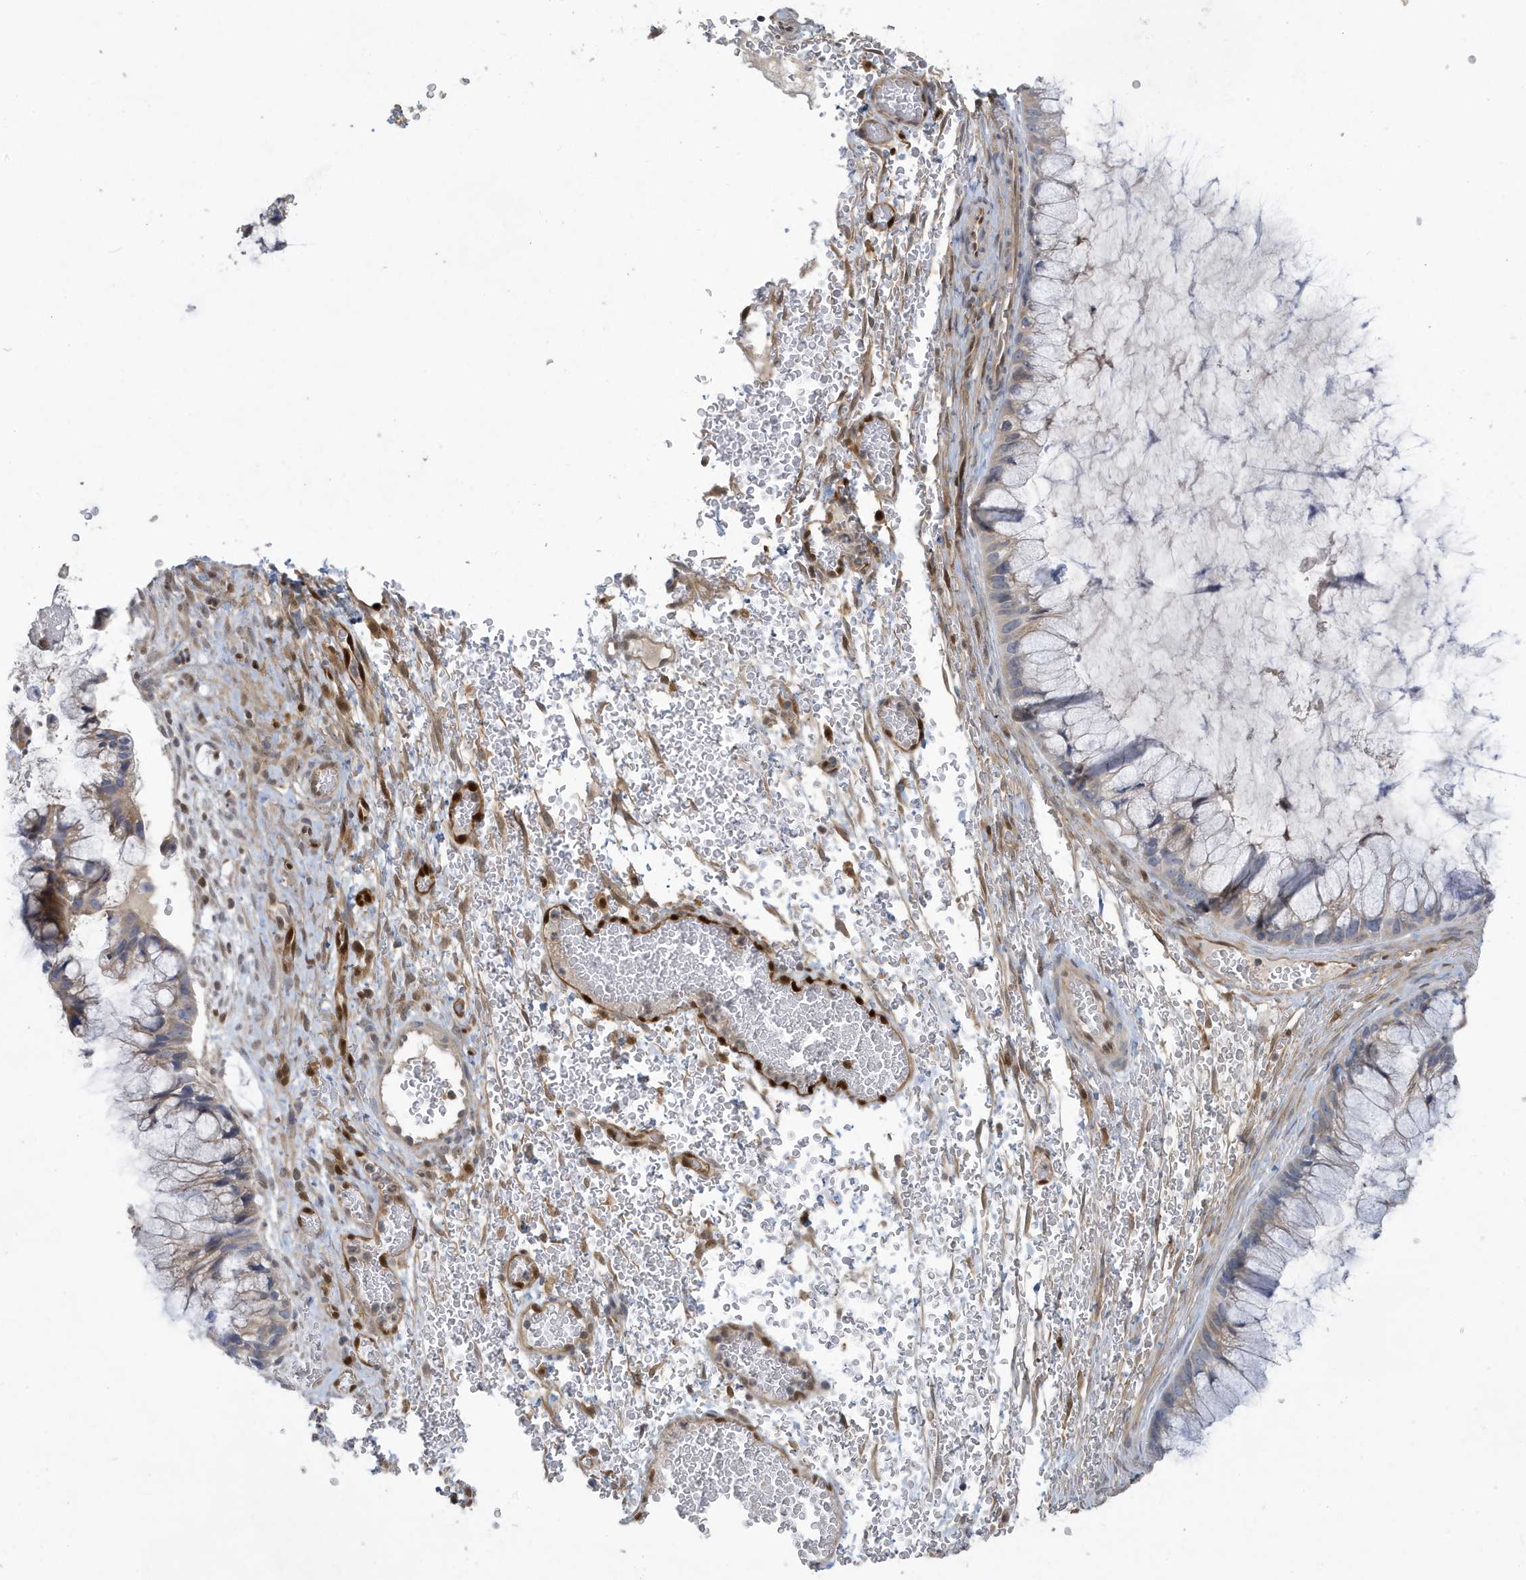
{"staining": {"intensity": "weak", "quantity": "<25%", "location": "cytoplasmic/membranous"}, "tissue": "ovarian cancer", "cell_type": "Tumor cells", "image_type": "cancer", "snomed": [{"axis": "morphology", "description": "Cystadenocarcinoma, mucinous, NOS"}, {"axis": "topography", "description": "Ovary"}], "caption": "A micrograph of human ovarian mucinous cystadenocarcinoma is negative for staining in tumor cells.", "gene": "NCOA7", "patient": {"sex": "female", "age": 37}}